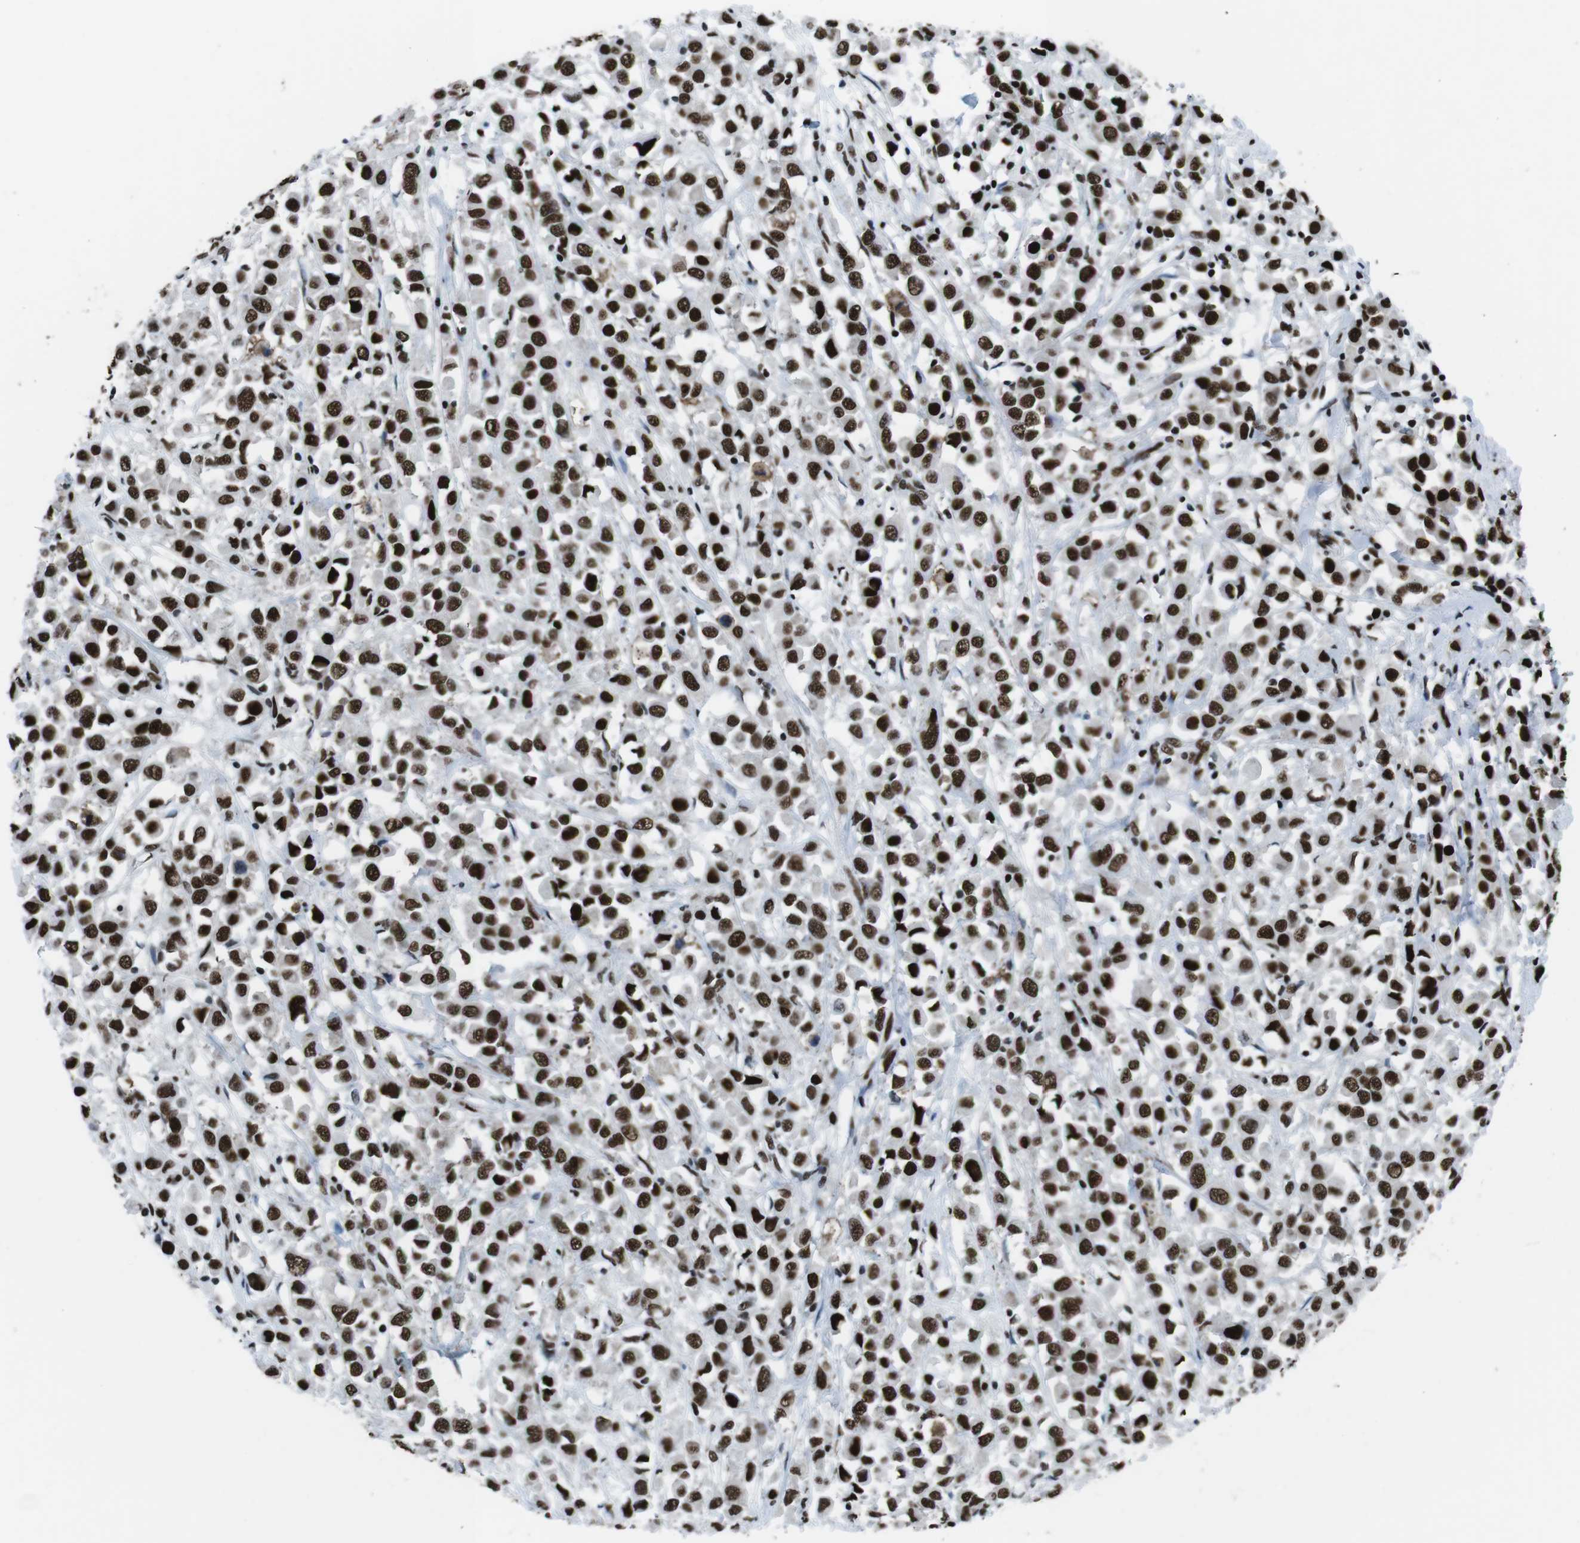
{"staining": {"intensity": "strong", "quantity": ">75%", "location": "nuclear"}, "tissue": "breast cancer", "cell_type": "Tumor cells", "image_type": "cancer", "snomed": [{"axis": "morphology", "description": "Duct carcinoma"}, {"axis": "topography", "description": "Breast"}], "caption": "Tumor cells display high levels of strong nuclear staining in about >75% of cells in human breast infiltrating ductal carcinoma.", "gene": "CITED2", "patient": {"sex": "female", "age": 61}}